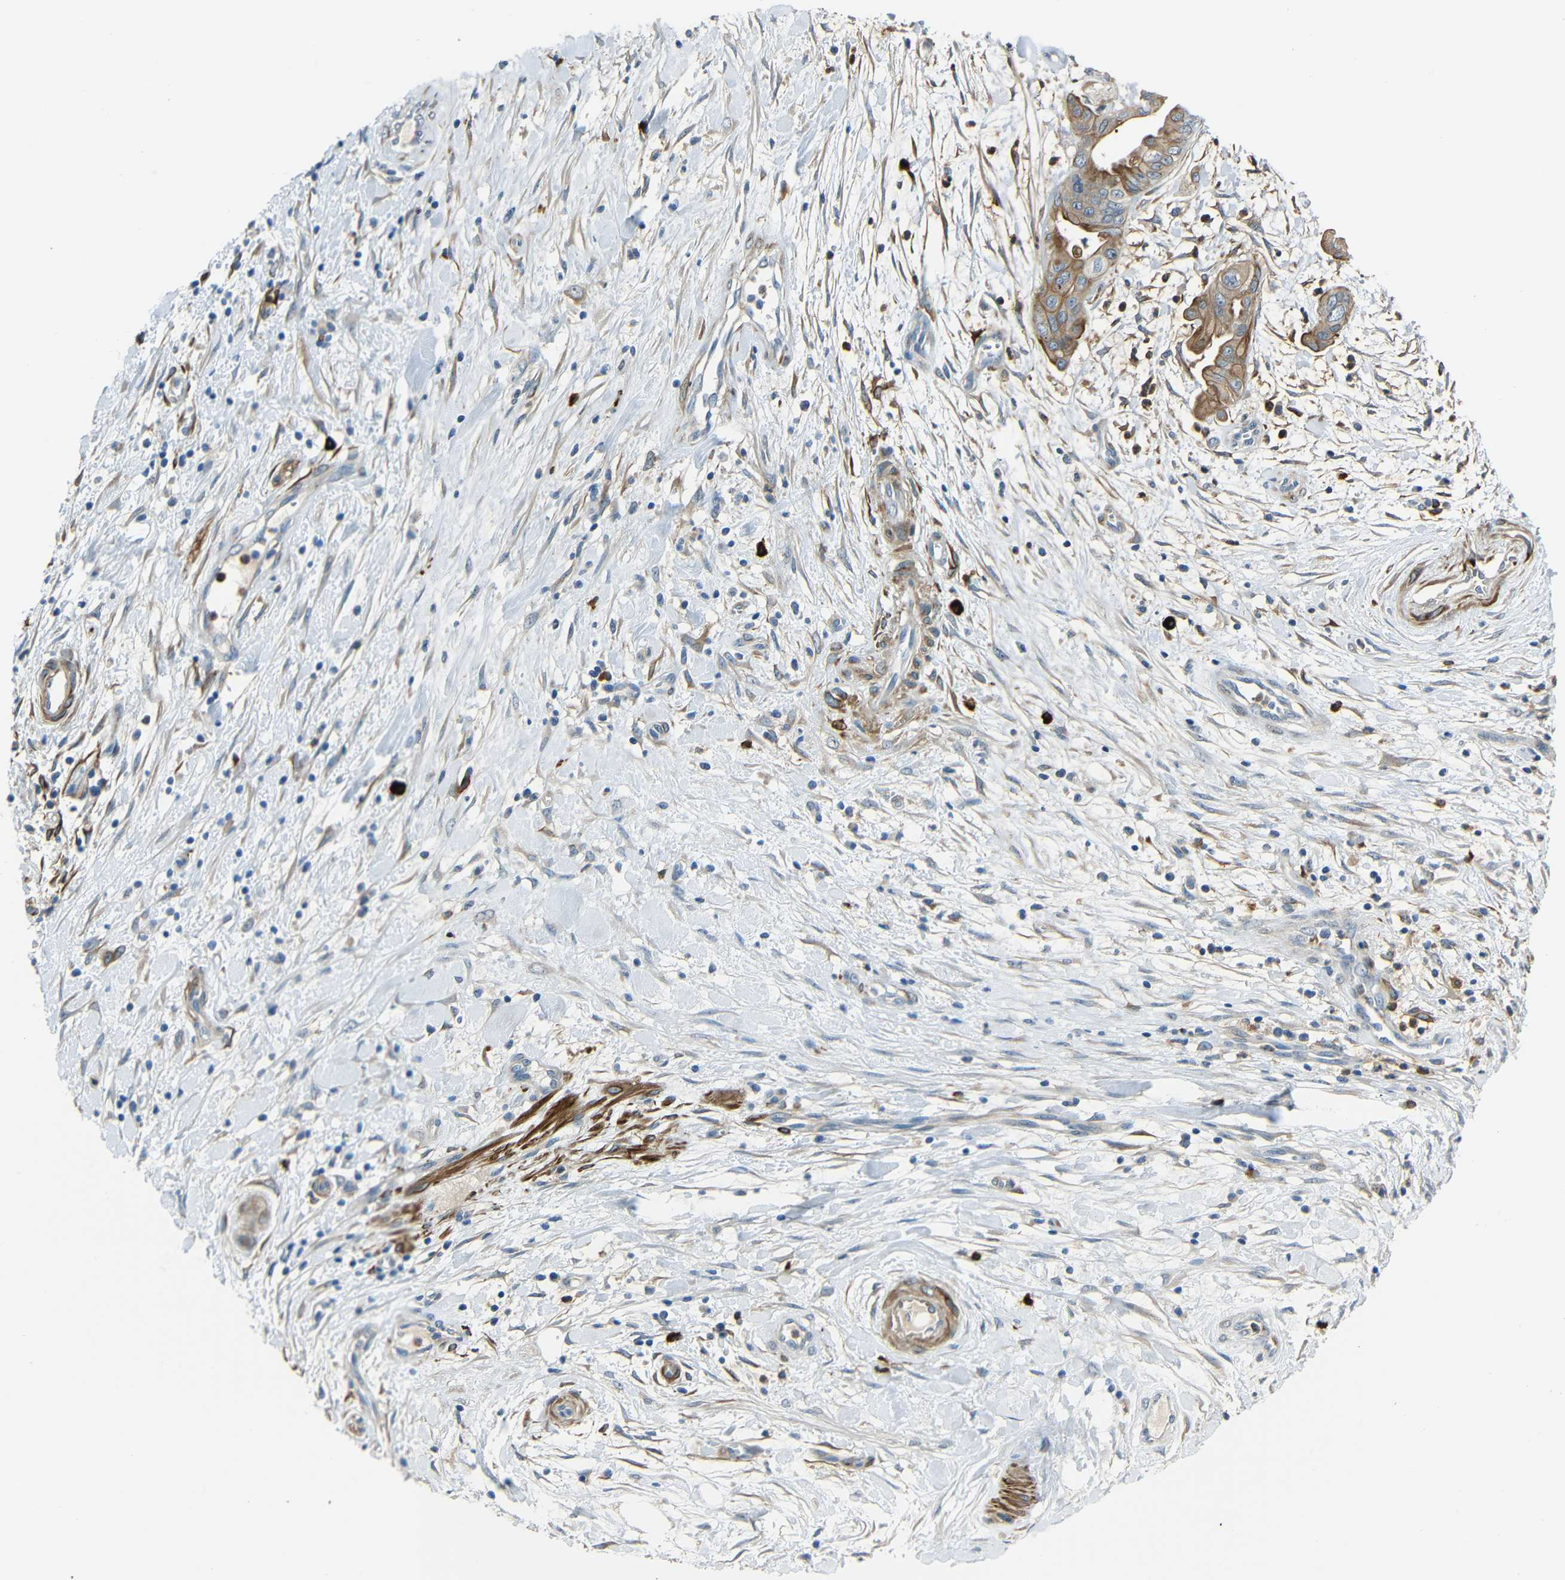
{"staining": {"intensity": "moderate", "quantity": ">75%", "location": "cytoplasmic/membranous"}, "tissue": "pancreatic cancer", "cell_type": "Tumor cells", "image_type": "cancer", "snomed": [{"axis": "morphology", "description": "Adenocarcinoma, NOS"}, {"axis": "topography", "description": "Pancreas"}], "caption": "Brown immunohistochemical staining in human pancreatic adenocarcinoma reveals moderate cytoplasmic/membranous staining in approximately >75% of tumor cells. Using DAB (3,3'-diaminobenzidine) (brown) and hematoxylin (blue) stains, captured at high magnification using brightfield microscopy.", "gene": "DCLK1", "patient": {"sex": "female", "age": 75}}